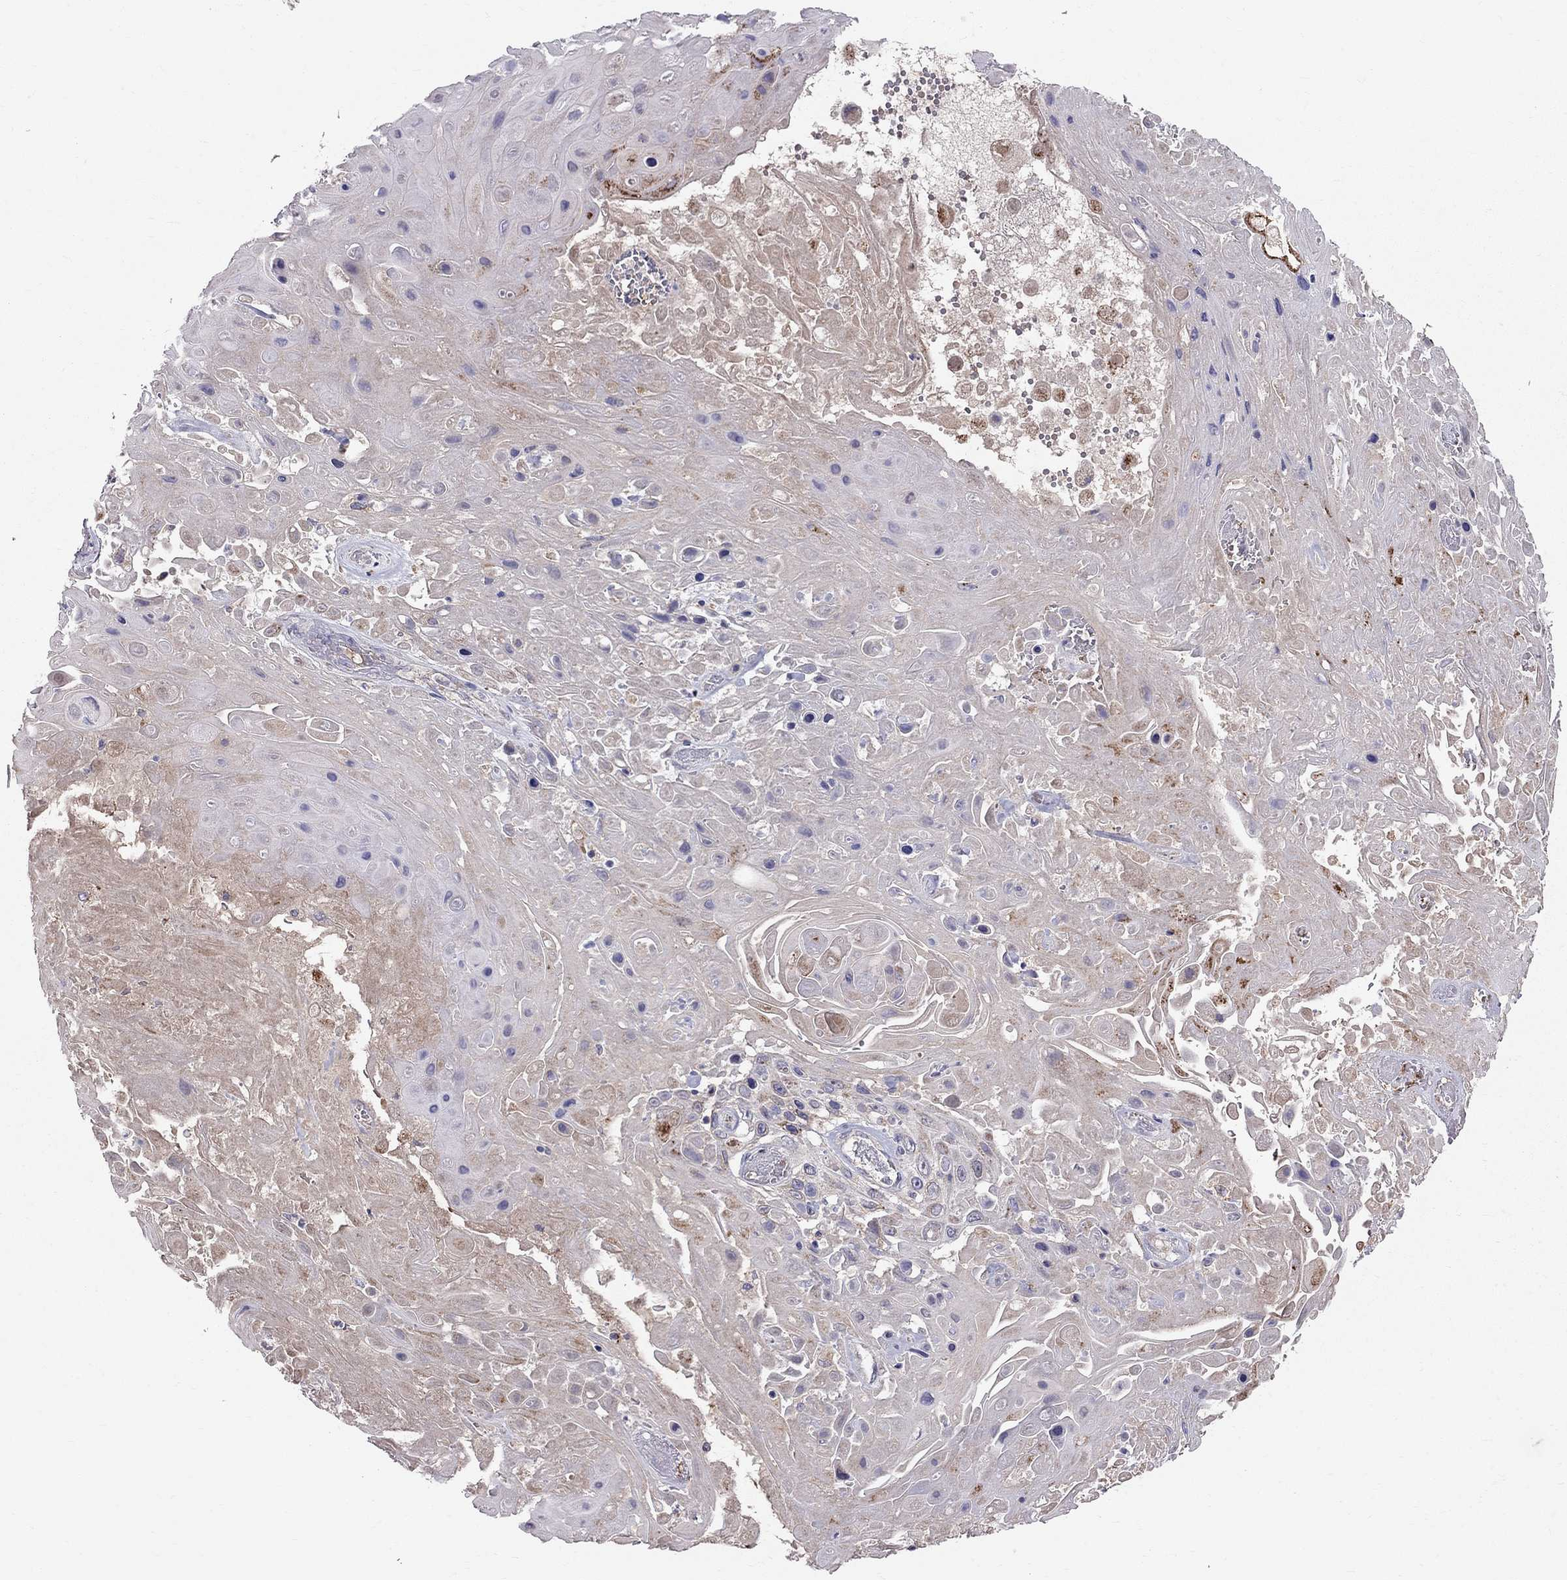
{"staining": {"intensity": "weak", "quantity": "<25%", "location": "cytoplasmic/membranous"}, "tissue": "skin cancer", "cell_type": "Tumor cells", "image_type": "cancer", "snomed": [{"axis": "morphology", "description": "Squamous cell carcinoma, NOS"}, {"axis": "topography", "description": "Skin"}], "caption": "Tumor cells are negative for protein expression in human skin cancer (squamous cell carcinoma). (DAB (3,3'-diaminobenzidine) immunohistochemistry with hematoxylin counter stain).", "gene": "PIK3CG", "patient": {"sex": "male", "age": 82}}